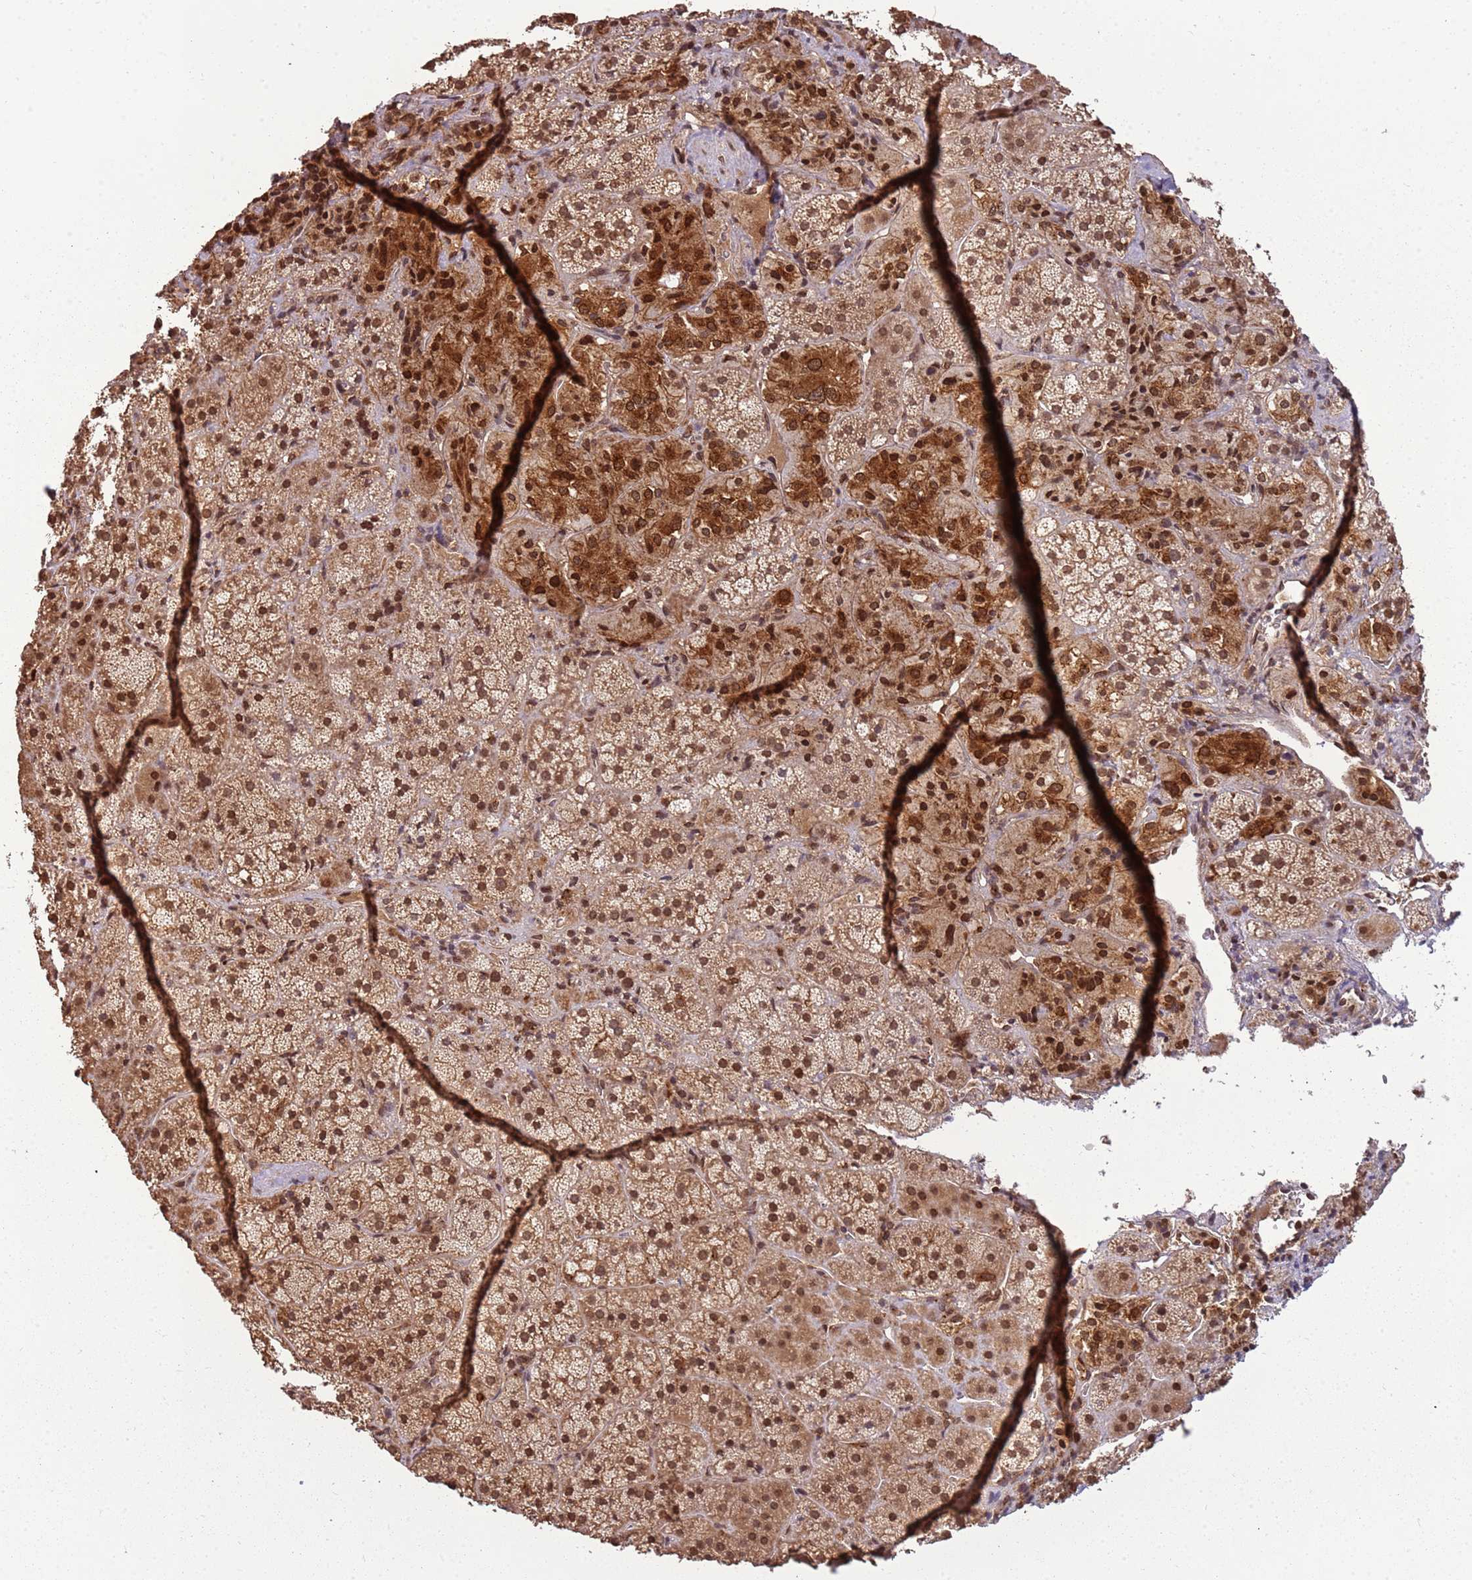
{"staining": {"intensity": "moderate", "quantity": ">75%", "location": "cytoplasmic/membranous,nuclear"}, "tissue": "adrenal gland", "cell_type": "Glandular cells", "image_type": "normal", "snomed": [{"axis": "morphology", "description": "Normal tissue, NOS"}, {"axis": "topography", "description": "Adrenal gland"}], "caption": "Immunohistochemistry (IHC) histopathology image of benign human adrenal gland stained for a protein (brown), which shows medium levels of moderate cytoplasmic/membranous,nuclear staining in approximately >75% of glandular cells.", "gene": "CEP170", "patient": {"sex": "female", "age": 44}}